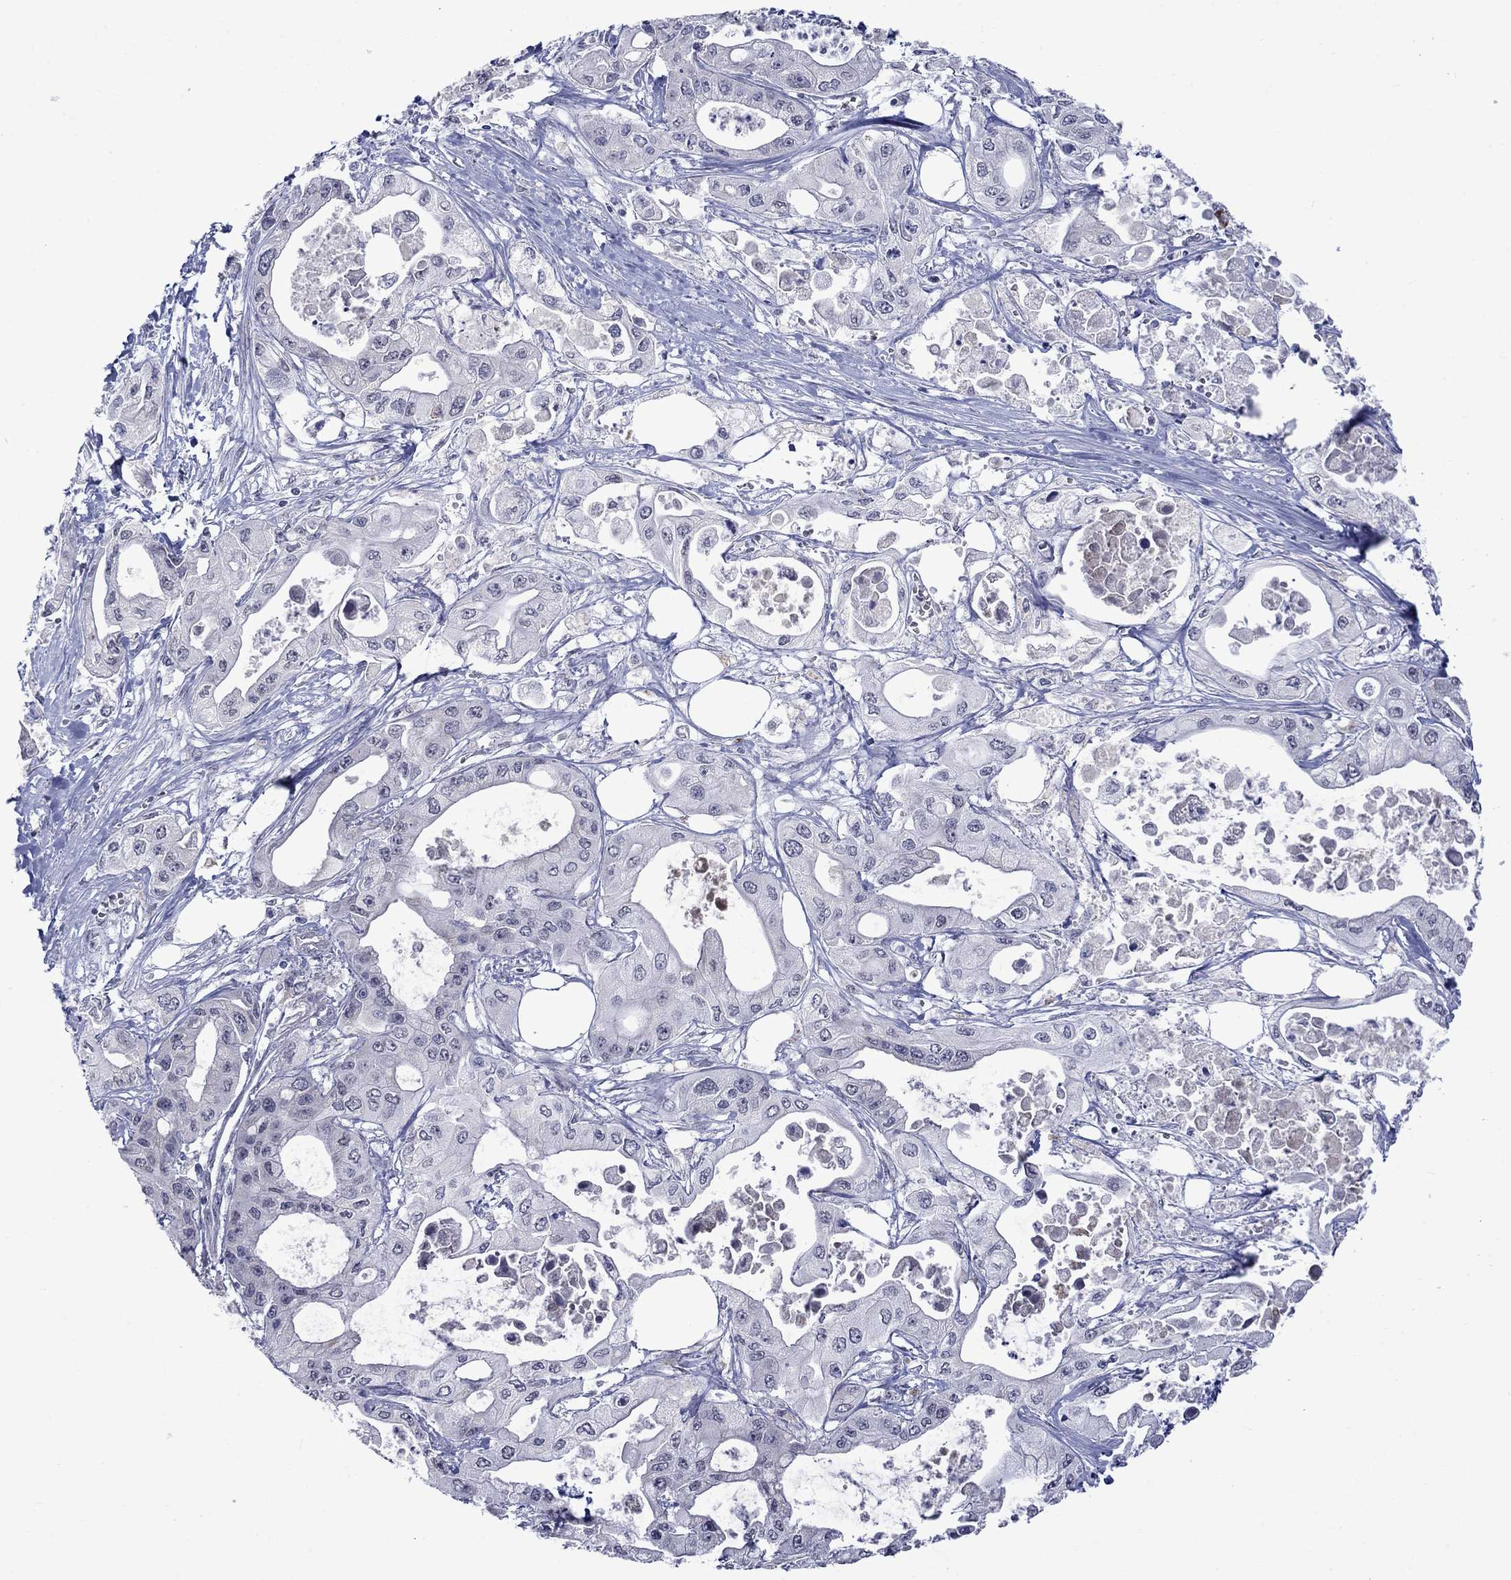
{"staining": {"intensity": "negative", "quantity": "none", "location": "none"}, "tissue": "pancreatic cancer", "cell_type": "Tumor cells", "image_type": "cancer", "snomed": [{"axis": "morphology", "description": "Adenocarcinoma, NOS"}, {"axis": "topography", "description": "Pancreas"}], "caption": "An image of human pancreatic cancer is negative for staining in tumor cells.", "gene": "KCNJ16", "patient": {"sex": "male", "age": 70}}